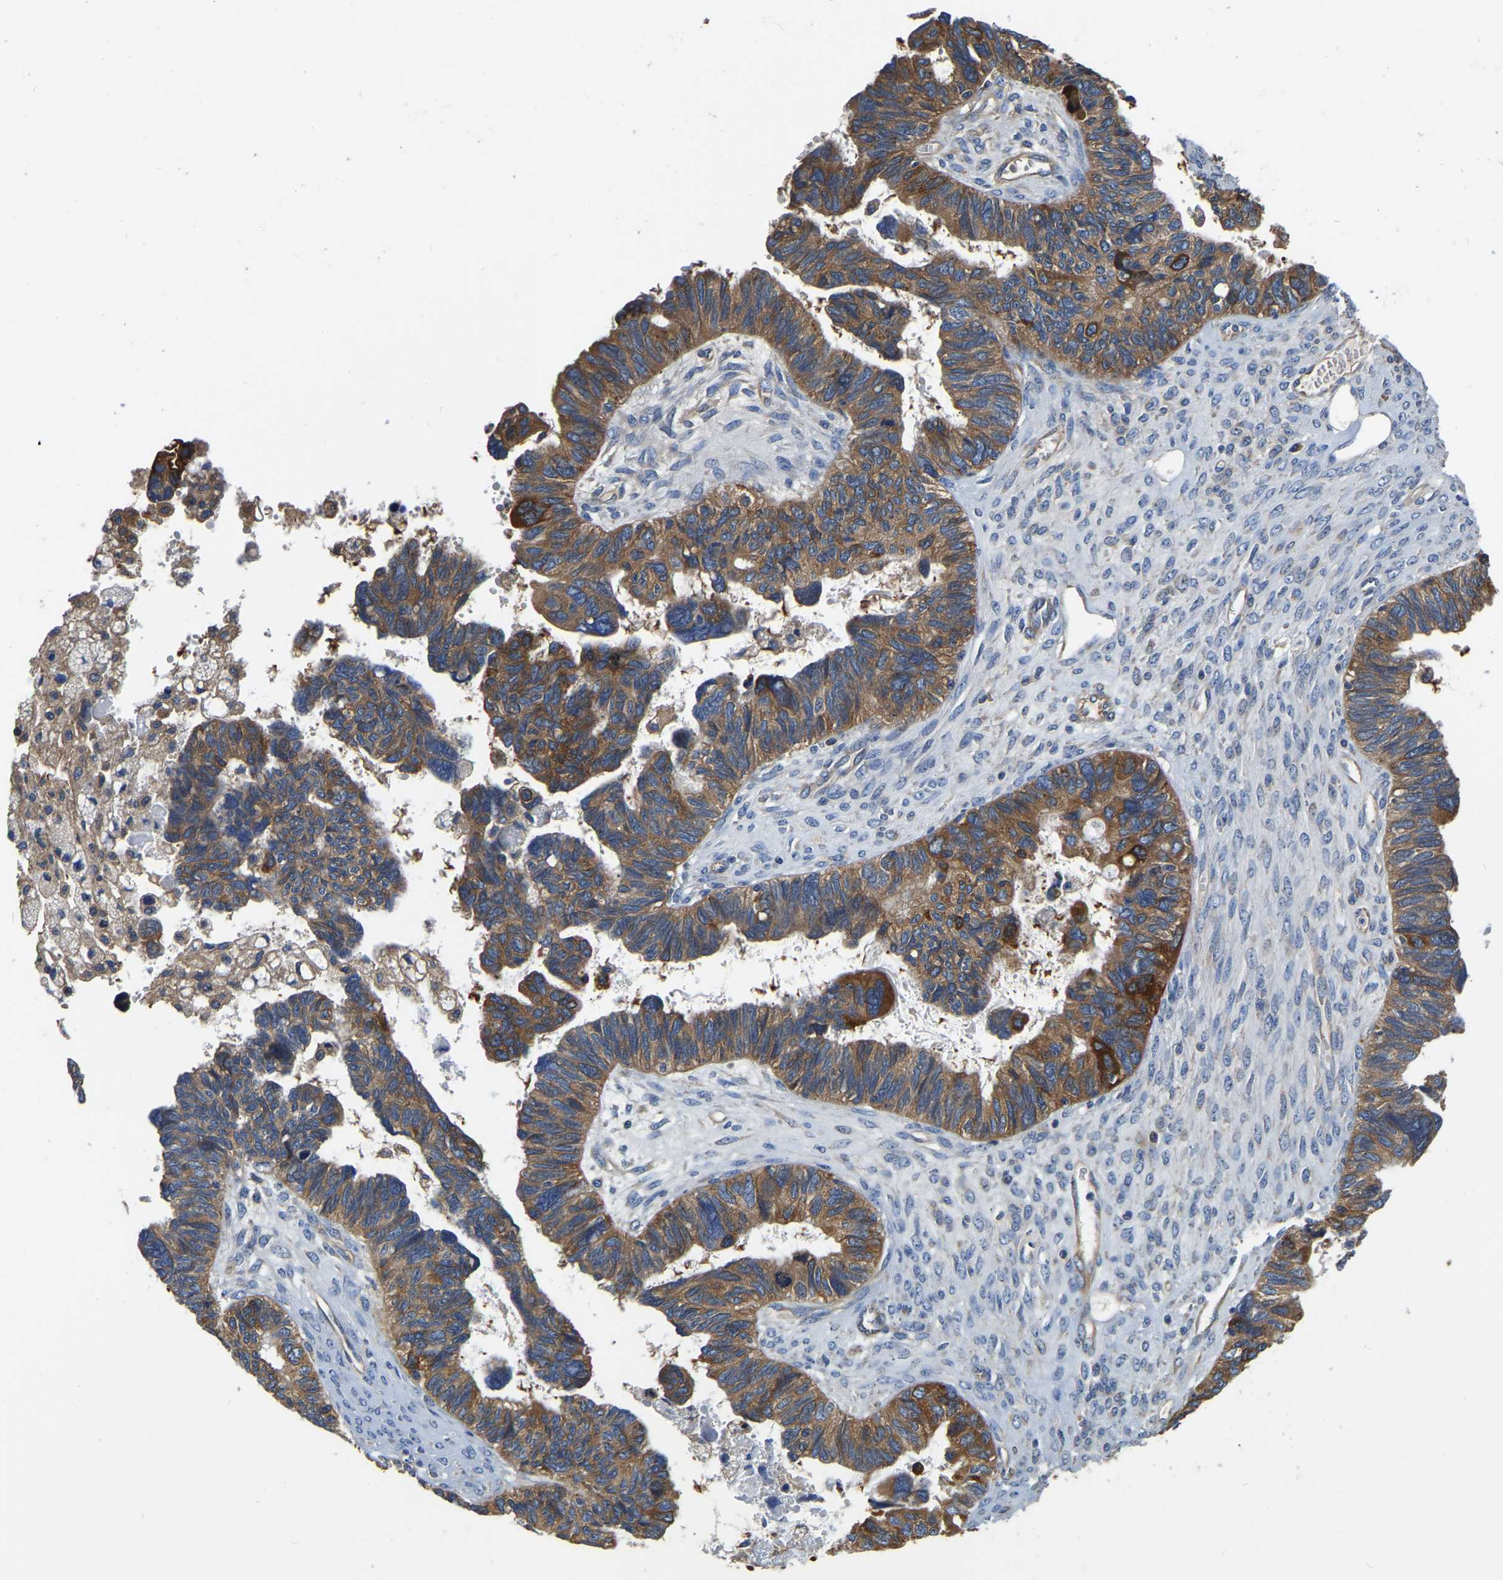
{"staining": {"intensity": "moderate", "quantity": ">75%", "location": "cytoplasmic/membranous"}, "tissue": "ovarian cancer", "cell_type": "Tumor cells", "image_type": "cancer", "snomed": [{"axis": "morphology", "description": "Cystadenocarcinoma, serous, NOS"}, {"axis": "topography", "description": "Ovary"}], "caption": "A brown stain highlights moderate cytoplasmic/membranous positivity of a protein in serous cystadenocarcinoma (ovarian) tumor cells. (Brightfield microscopy of DAB IHC at high magnification).", "gene": "GARS1", "patient": {"sex": "female", "age": 79}}